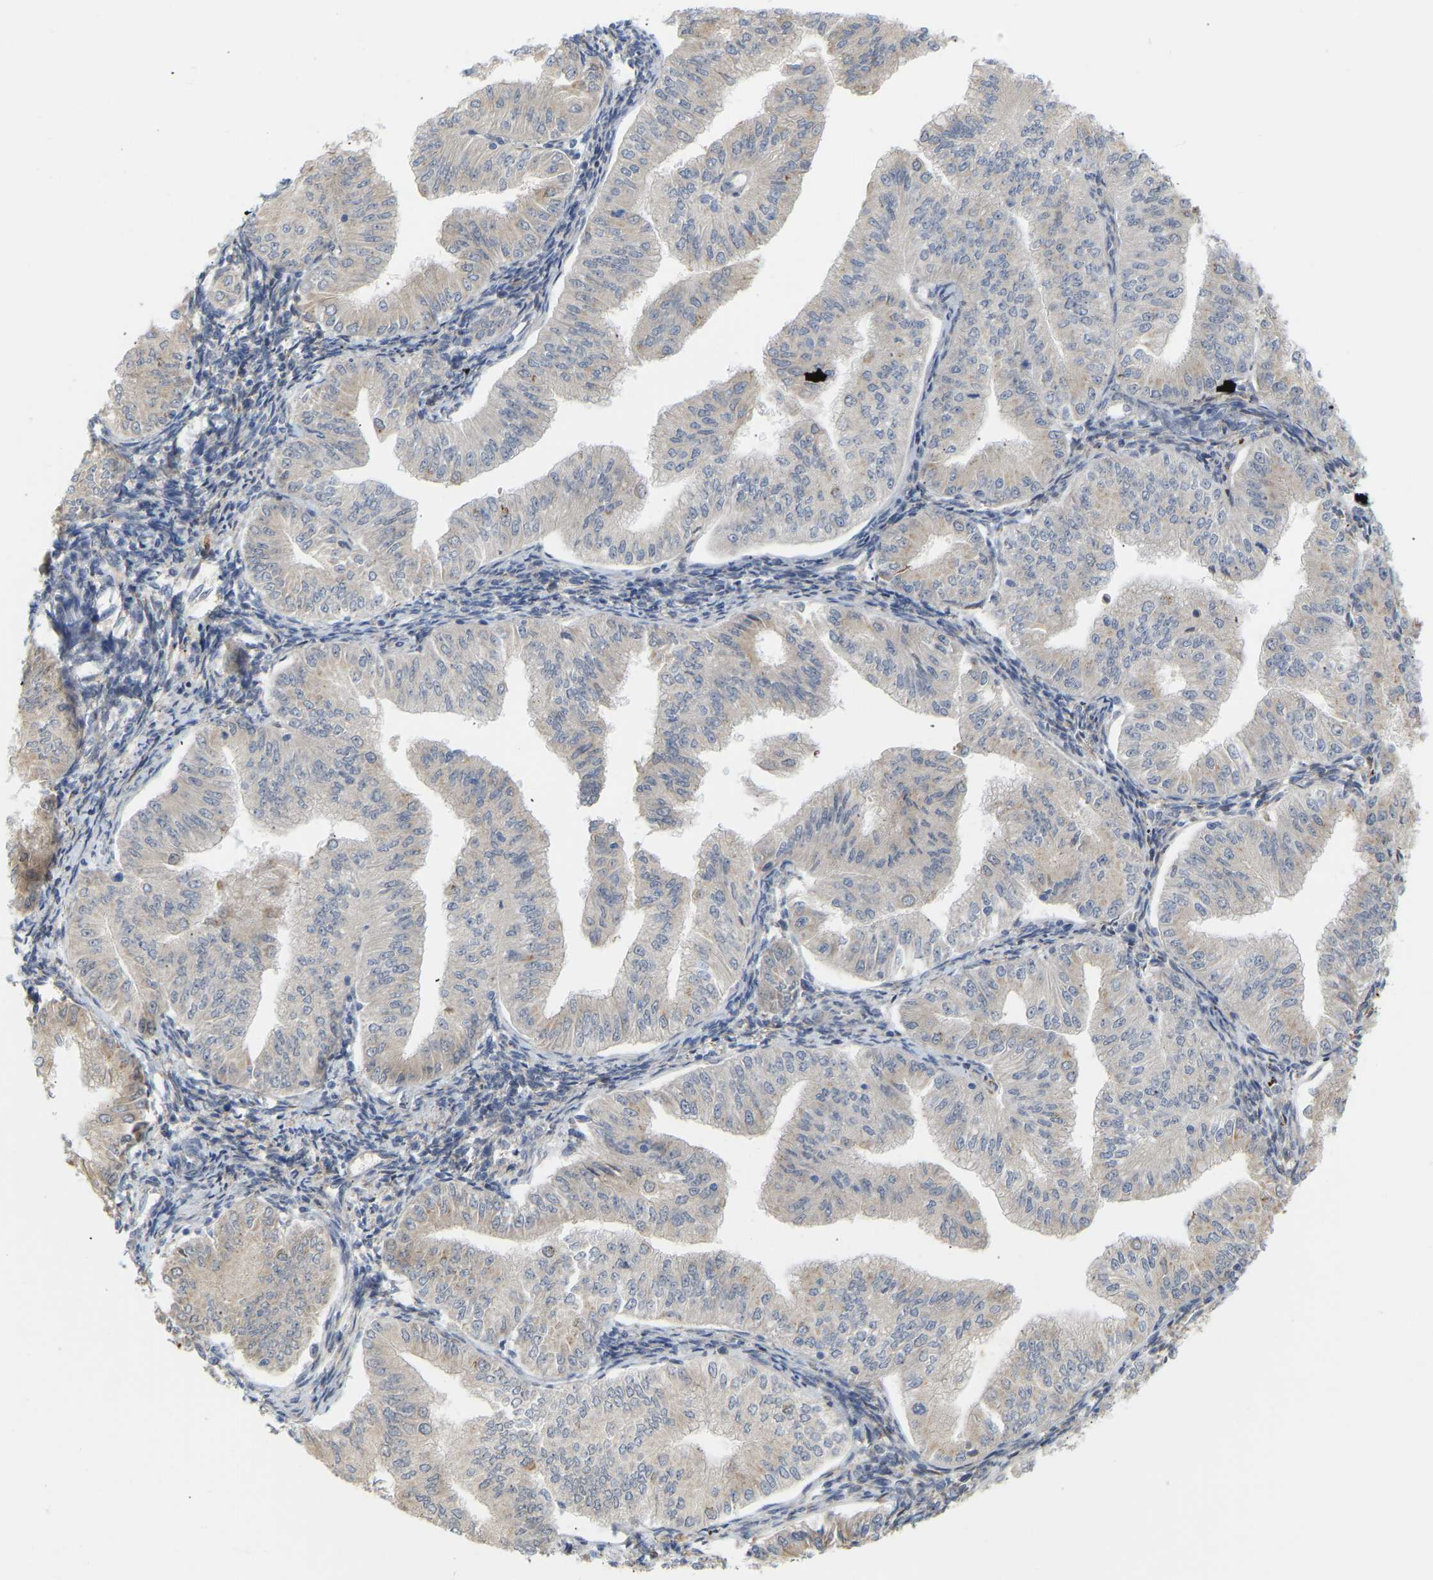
{"staining": {"intensity": "weak", "quantity": "<25%", "location": "cytoplasmic/membranous"}, "tissue": "endometrial cancer", "cell_type": "Tumor cells", "image_type": "cancer", "snomed": [{"axis": "morphology", "description": "Normal tissue, NOS"}, {"axis": "morphology", "description": "Adenocarcinoma, NOS"}, {"axis": "topography", "description": "Endometrium"}], "caption": "This is an IHC micrograph of human endometrial cancer (adenocarcinoma). There is no staining in tumor cells.", "gene": "BEND3", "patient": {"sex": "female", "age": 53}}